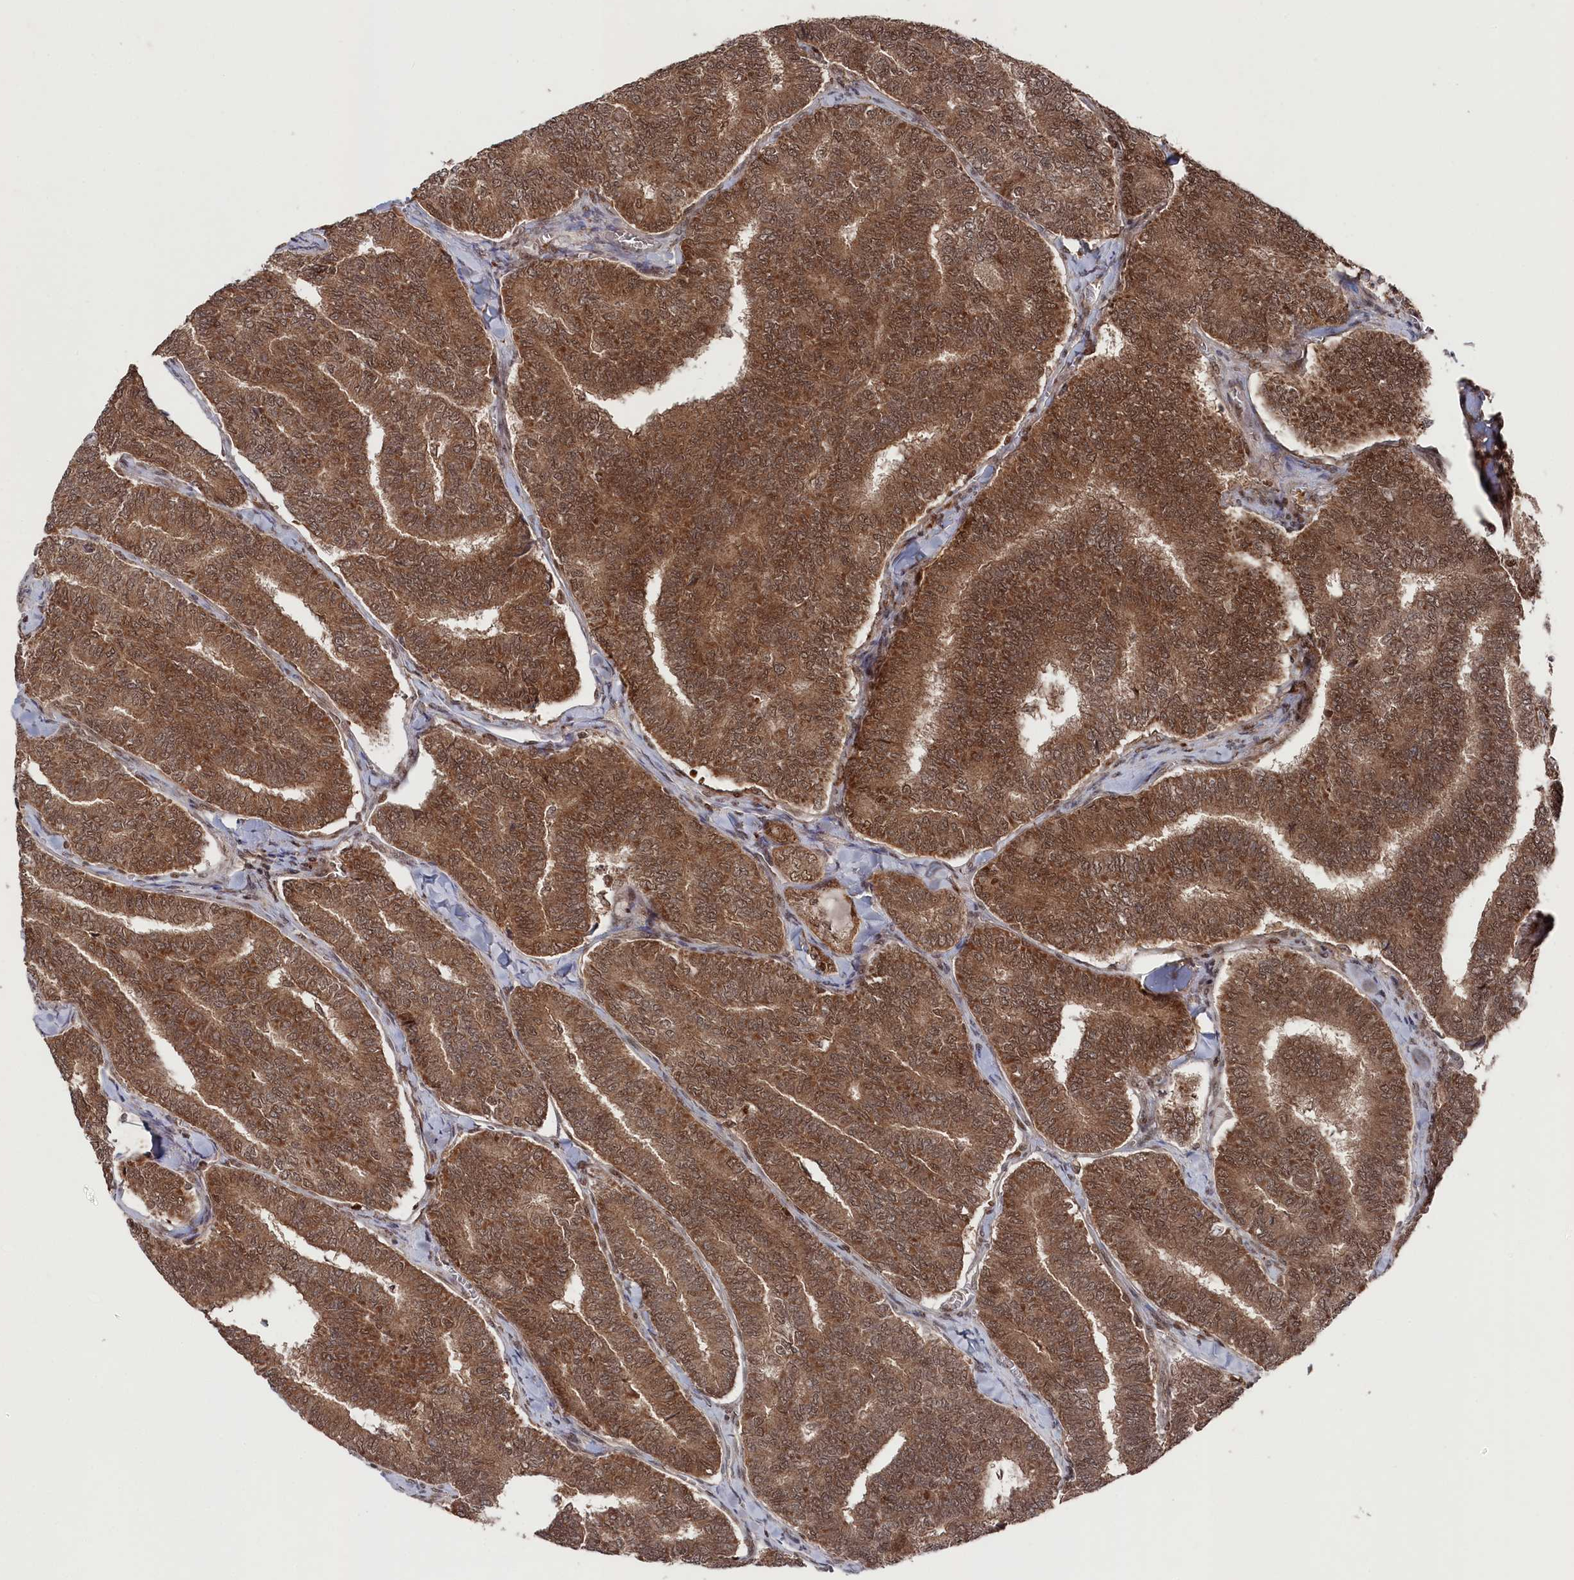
{"staining": {"intensity": "strong", "quantity": ">75%", "location": "cytoplasmic/membranous,nuclear"}, "tissue": "thyroid cancer", "cell_type": "Tumor cells", "image_type": "cancer", "snomed": [{"axis": "morphology", "description": "Papillary adenocarcinoma, NOS"}, {"axis": "topography", "description": "Thyroid gland"}], "caption": "IHC staining of papillary adenocarcinoma (thyroid), which reveals high levels of strong cytoplasmic/membranous and nuclear positivity in approximately >75% of tumor cells indicating strong cytoplasmic/membranous and nuclear protein positivity. The staining was performed using DAB (3,3'-diaminobenzidine) (brown) for protein detection and nuclei were counterstained in hematoxylin (blue).", "gene": "BORCS7", "patient": {"sex": "female", "age": 35}}